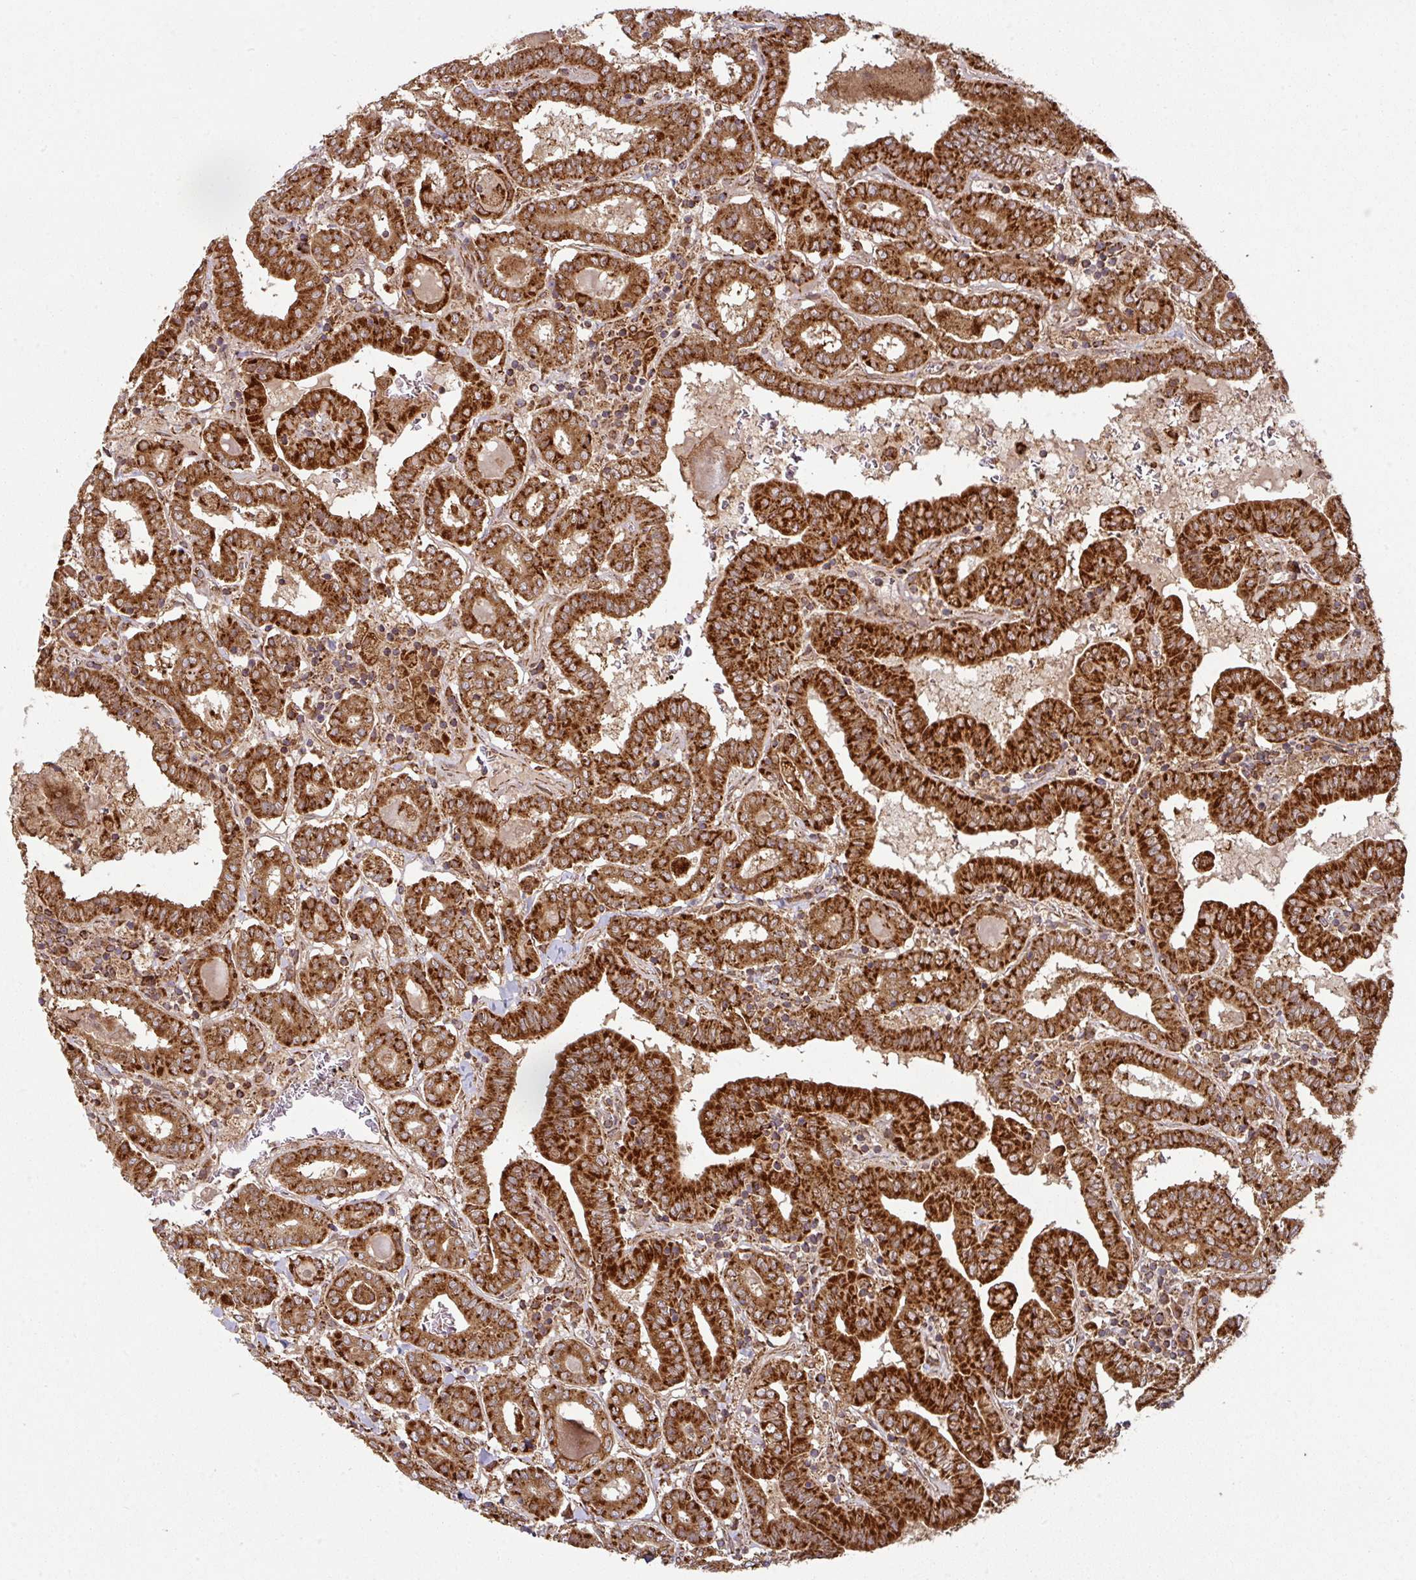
{"staining": {"intensity": "strong", "quantity": ">75%", "location": "cytoplasmic/membranous"}, "tissue": "thyroid cancer", "cell_type": "Tumor cells", "image_type": "cancer", "snomed": [{"axis": "morphology", "description": "Papillary adenocarcinoma, NOS"}, {"axis": "topography", "description": "Thyroid gland"}], "caption": "Immunohistochemistry (IHC) of human papillary adenocarcinoma (thyroid) exhibits high levels of strong cytoplasmic/membranous expression in about >75% of tumor cells.", "gene": "TRAP1", "patient": {"sex": "female", "age": 72}}